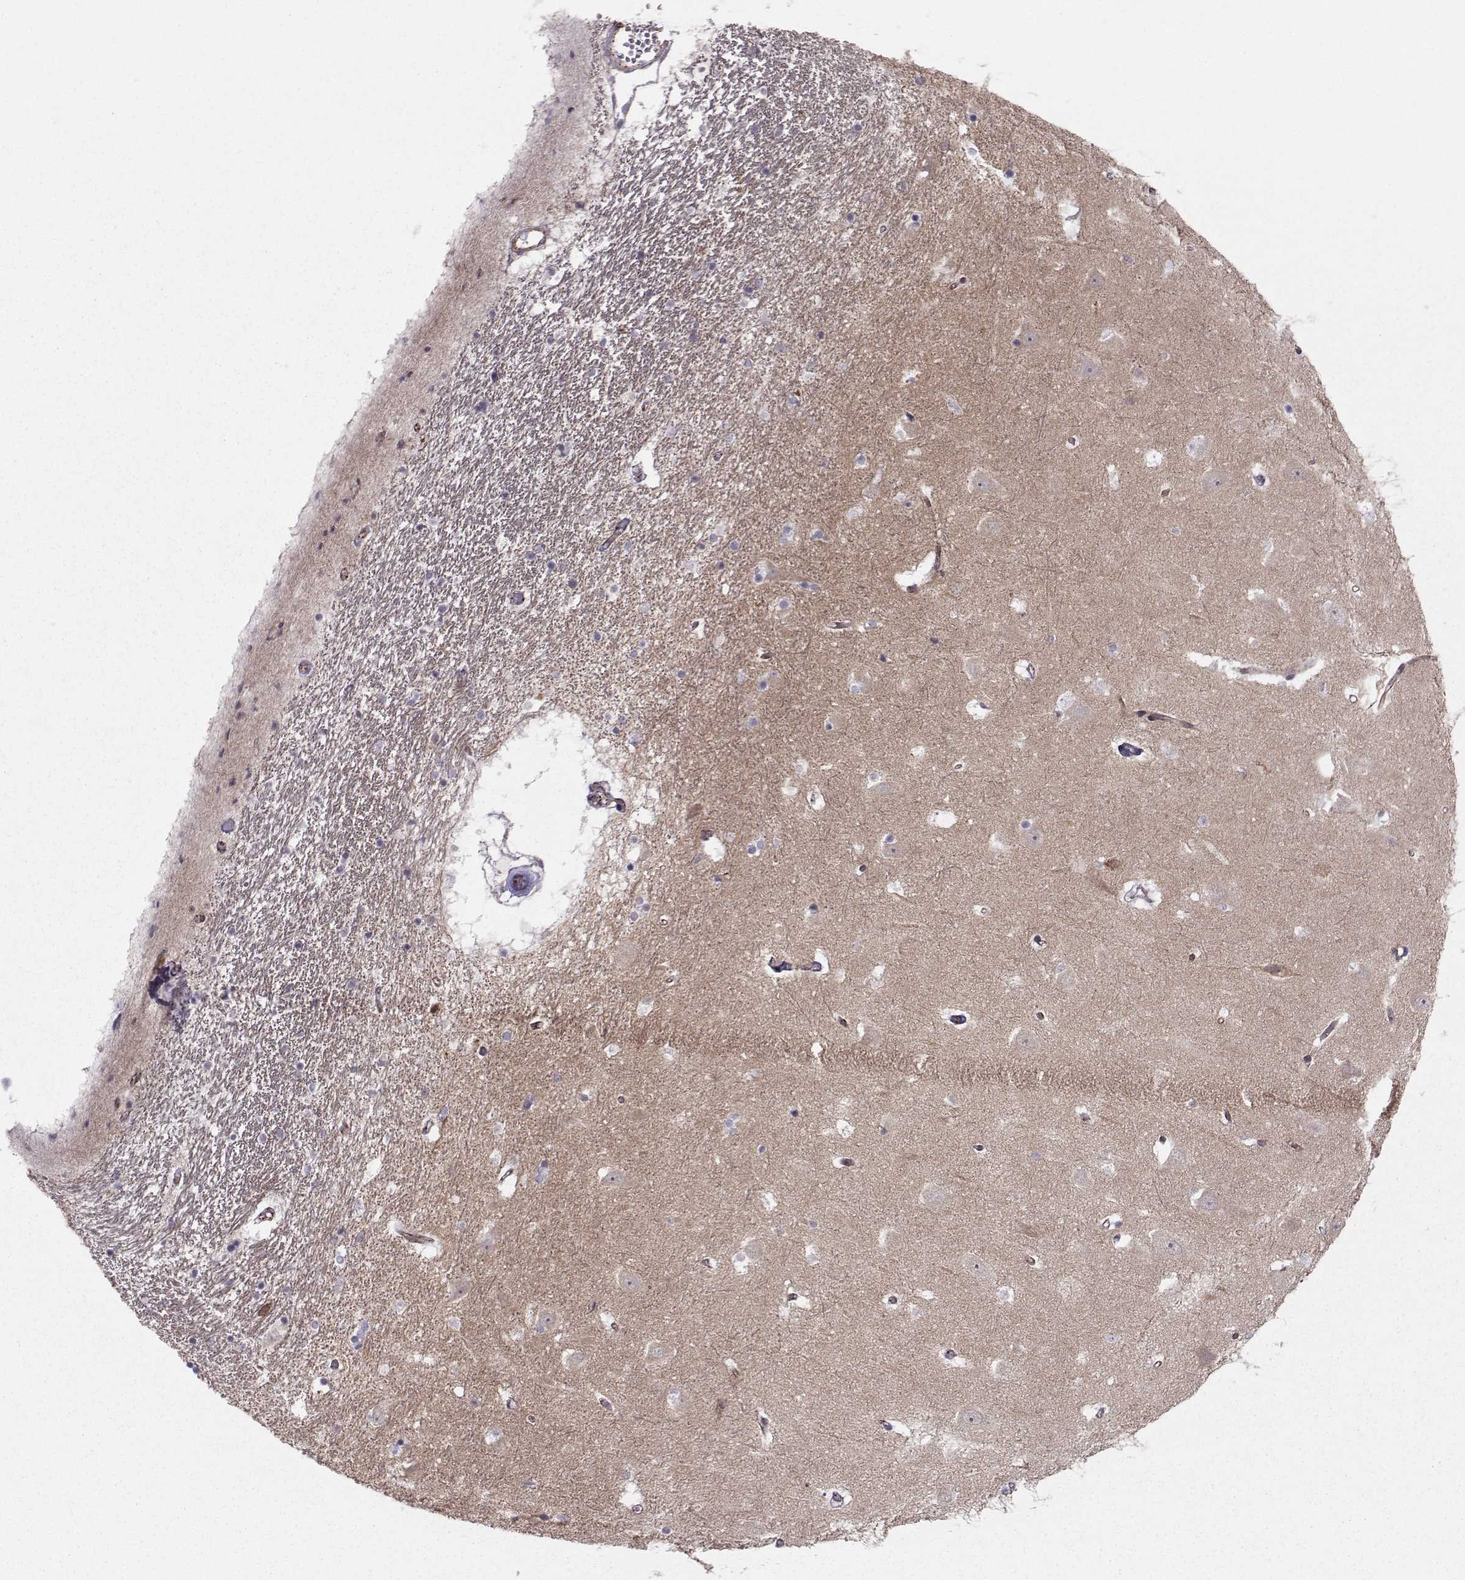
{"staining": {"intensity": "negative", "quantity": "none", "location": "none"}, "tissue": "hippocampus", "cell_type": "Glial cells", "image_type": "normal", "snomed": [{"axis": "morphology", "description": "Normal tissue, NOS"}, {"axis": "topography", "description": "Hippocampus"}], "caption": "Immunohistochemical staining of unremarkable hippocampus exhibits no significant staining in glial cells. (Brightfield microscopy of DAB (3,3'-diaminobenzidine) IHC at high magnification).", "gene": "MAST1", "patient": {"sex": "male", "age": 44}}